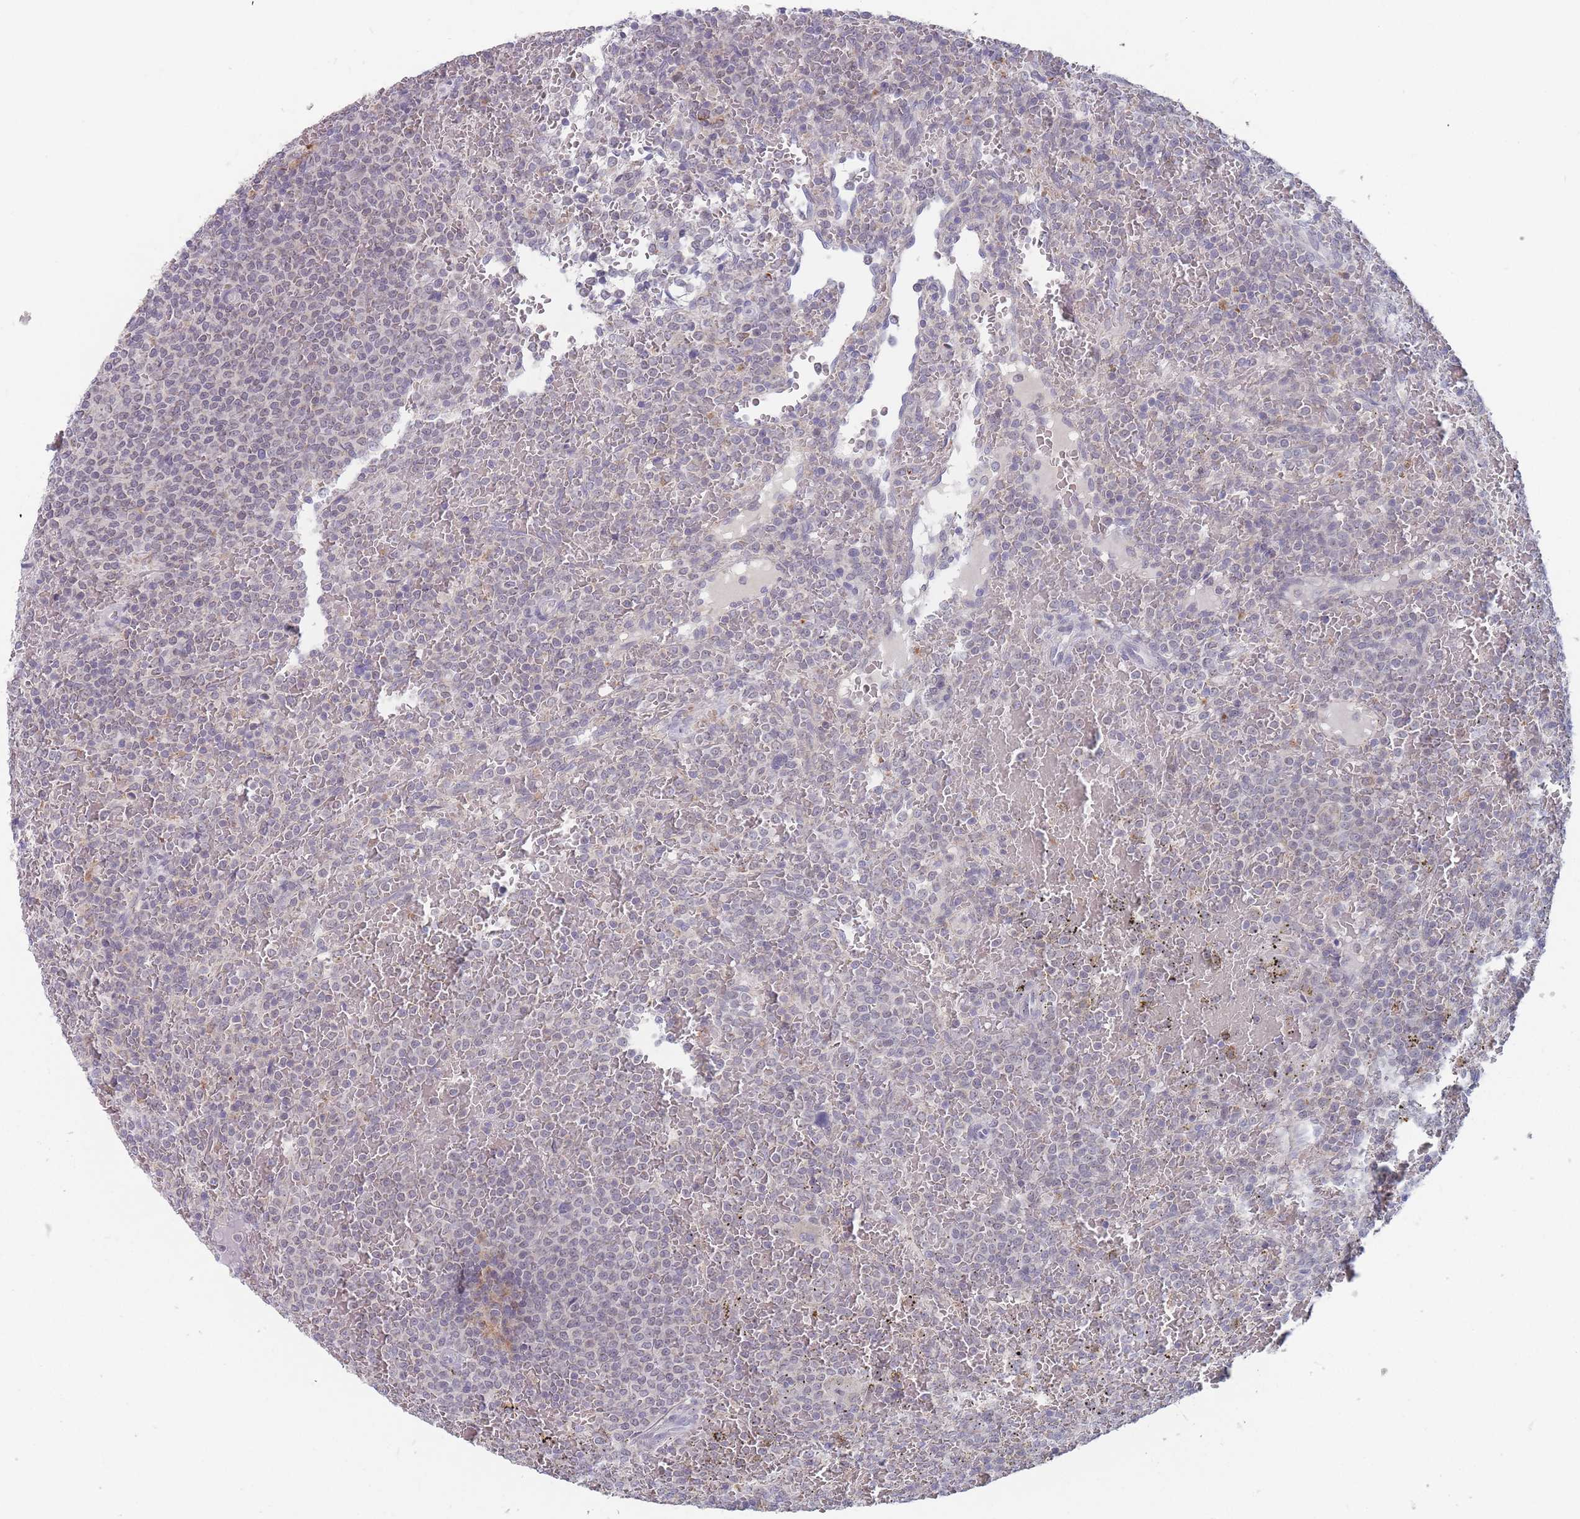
{"staining": {"intensity": "negative", "quantity": "none", "location": "none"}, "tissue": "lymphoma", "cell_type": "Tumor cells", "image_type": "cancer", "snomed": [{"axis": "morphology", "description": "Malignant lymphoma, non-Hodgkin's type, Low grade"}, {"axis": "topography", "description": "Spleen"}], "caption": "A high-resolution image shows IHC staining of lymphoma, which displays no significant positivity in tumor cells.", "gene": "PEX7", "patient": {"sex": "male", "age": 60}}